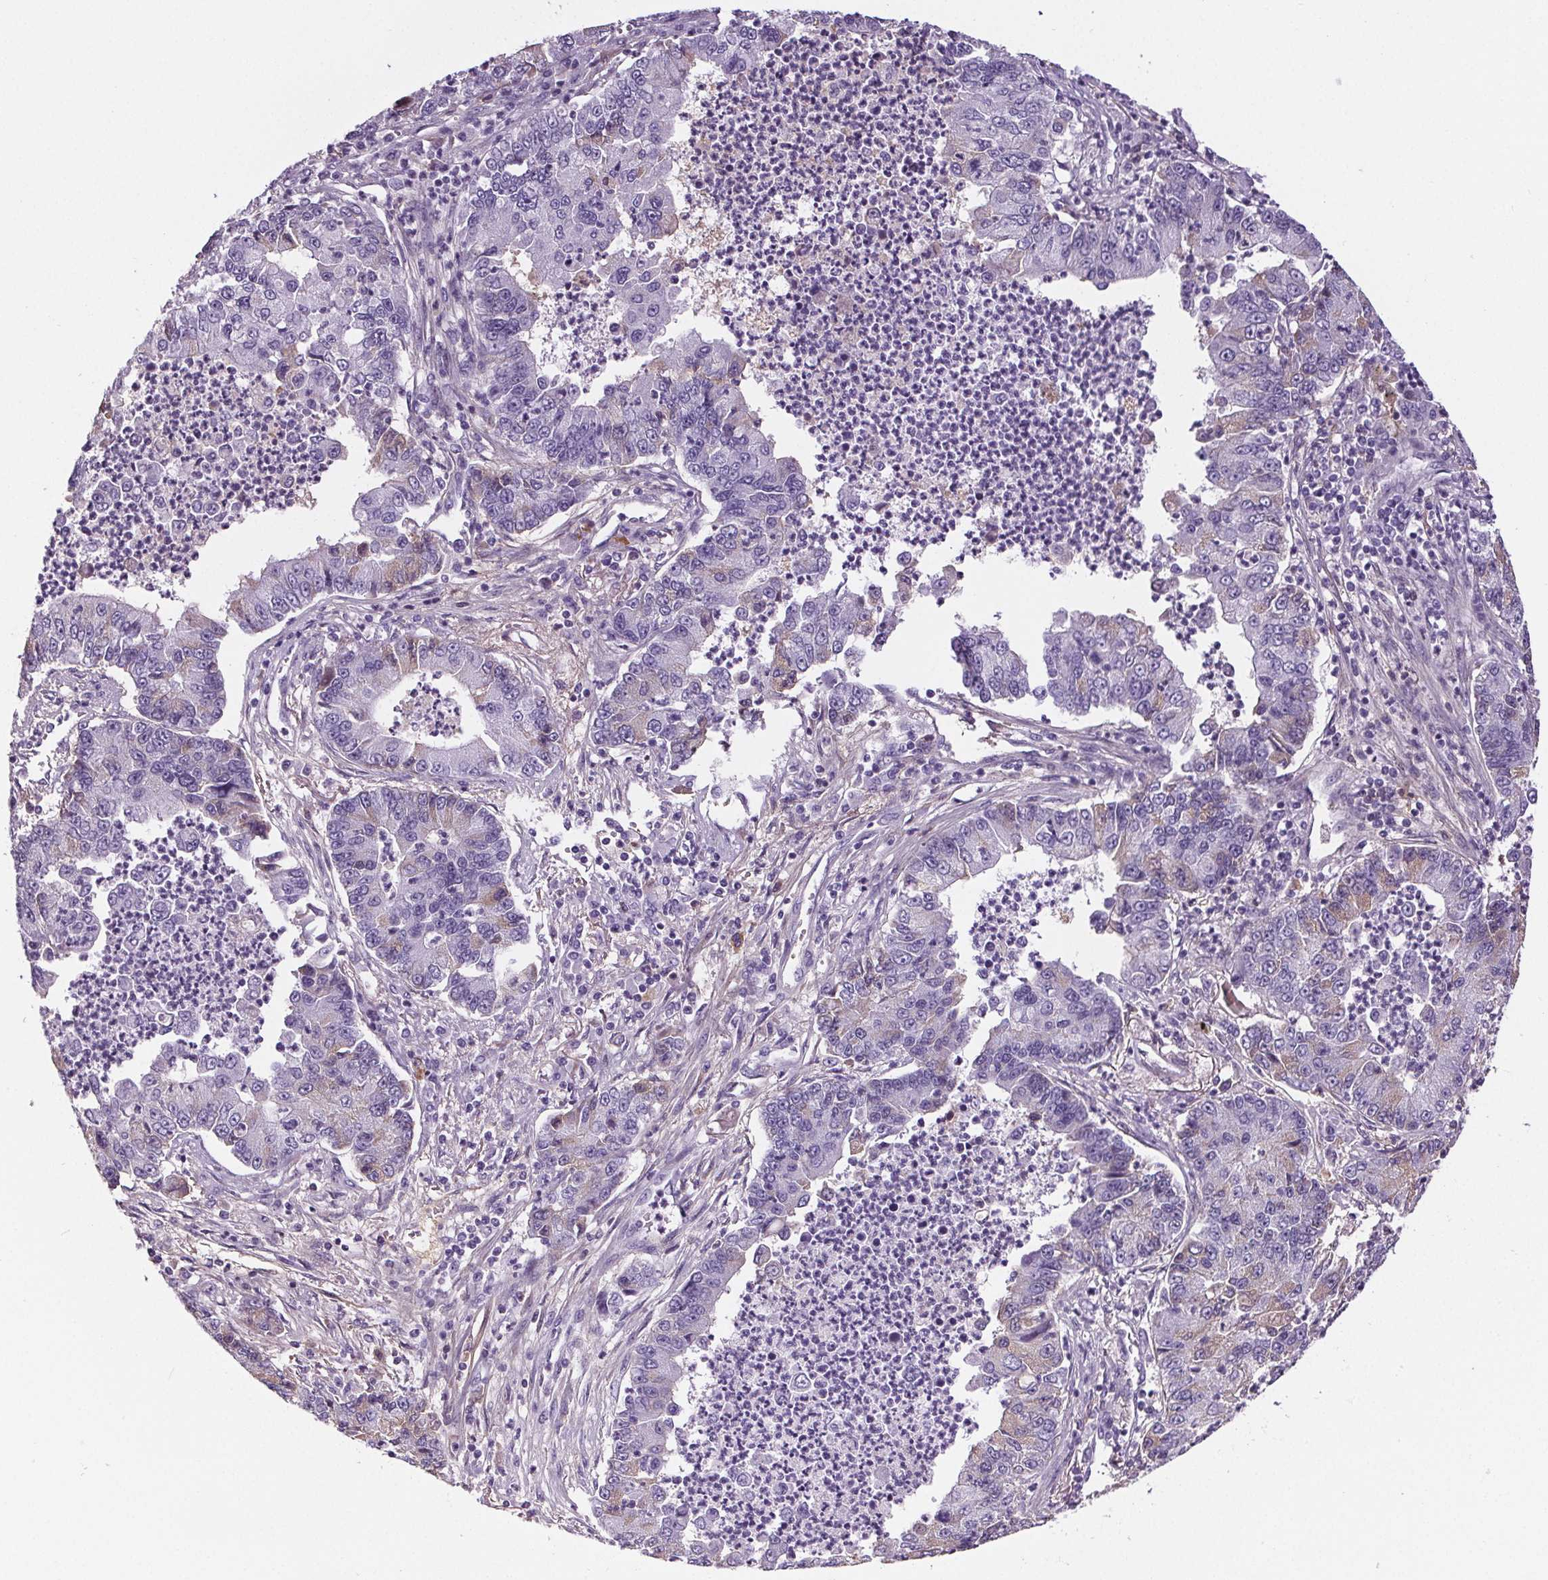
{"staining": {"intensity": "negative", "quantity": "none", "location": "none"}, "tissue": "lung cancer", "cell_type": "Tumor cells", "image_type": "cancer", "snomed": [{"axis": "morphology", "description": "Adenocarcinoma, NOS"}, {"axis": "topography", "description": "Lung"}], "caption": "Tumor cells are negative for protein expression in human adenocarcinoma (lung).", "gene": "CD5L", "patient": {"sex": "female", "age": 57}}